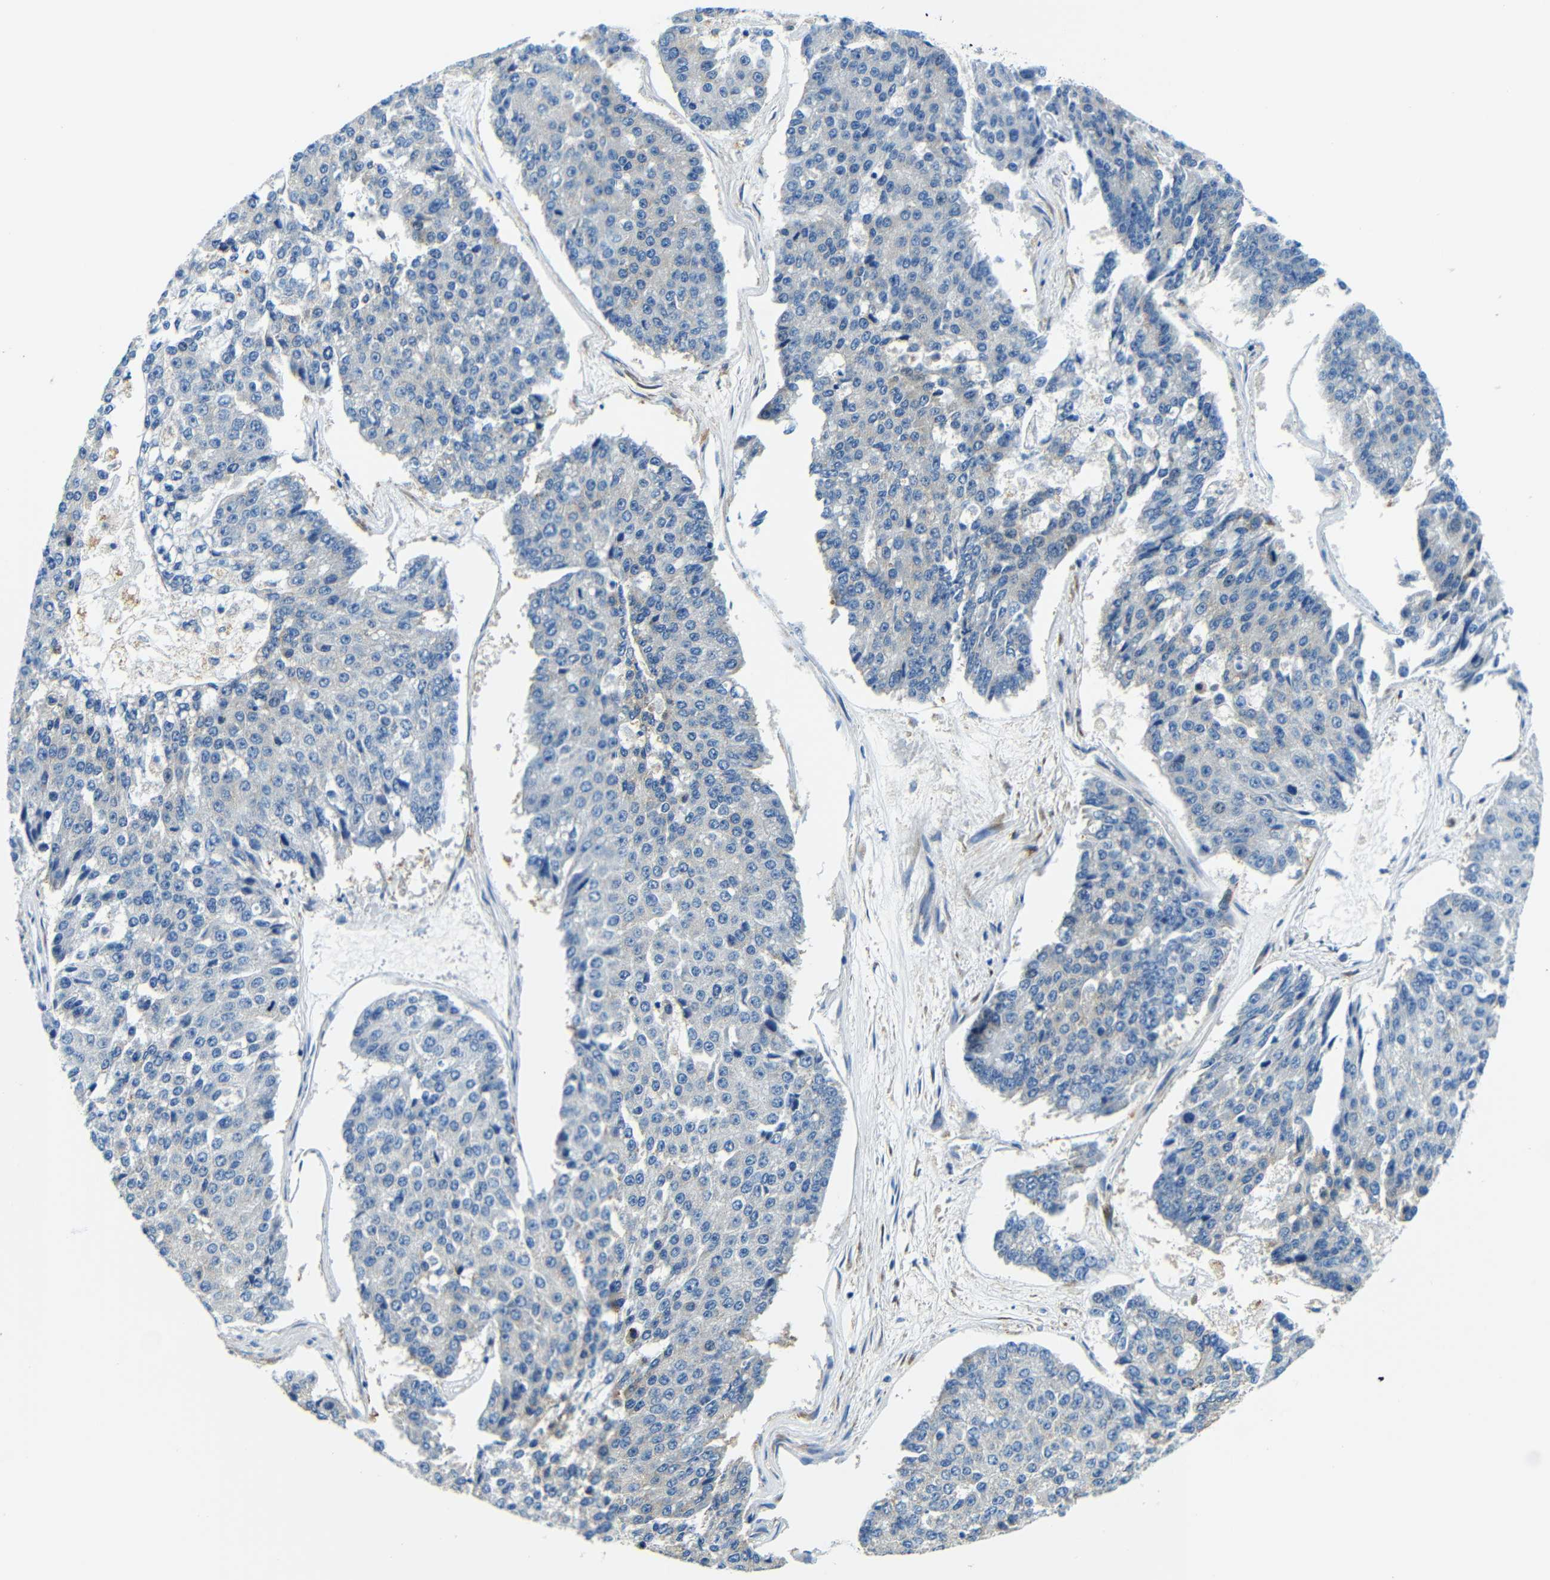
{"staining": {"intensity": "negative", "quantity": "none", "location": "none"}, "tissue": "pancreatic cancer", "cell_type": "Tumor cells", "image_type": "cancer", "snomed": [{"axis": "morphology", "description": "Adenocarcinoma, NOS"}, {"axis": "topography", "description": "Pancreas"}], "caption": "Immunohistochemistry micrograph of pancreatic adenocarcinoma stained for a protein (brown), which shows no positivity in tumor cells.", "gene": "USO1", "patient": {"sex": "male", "age": 50}}